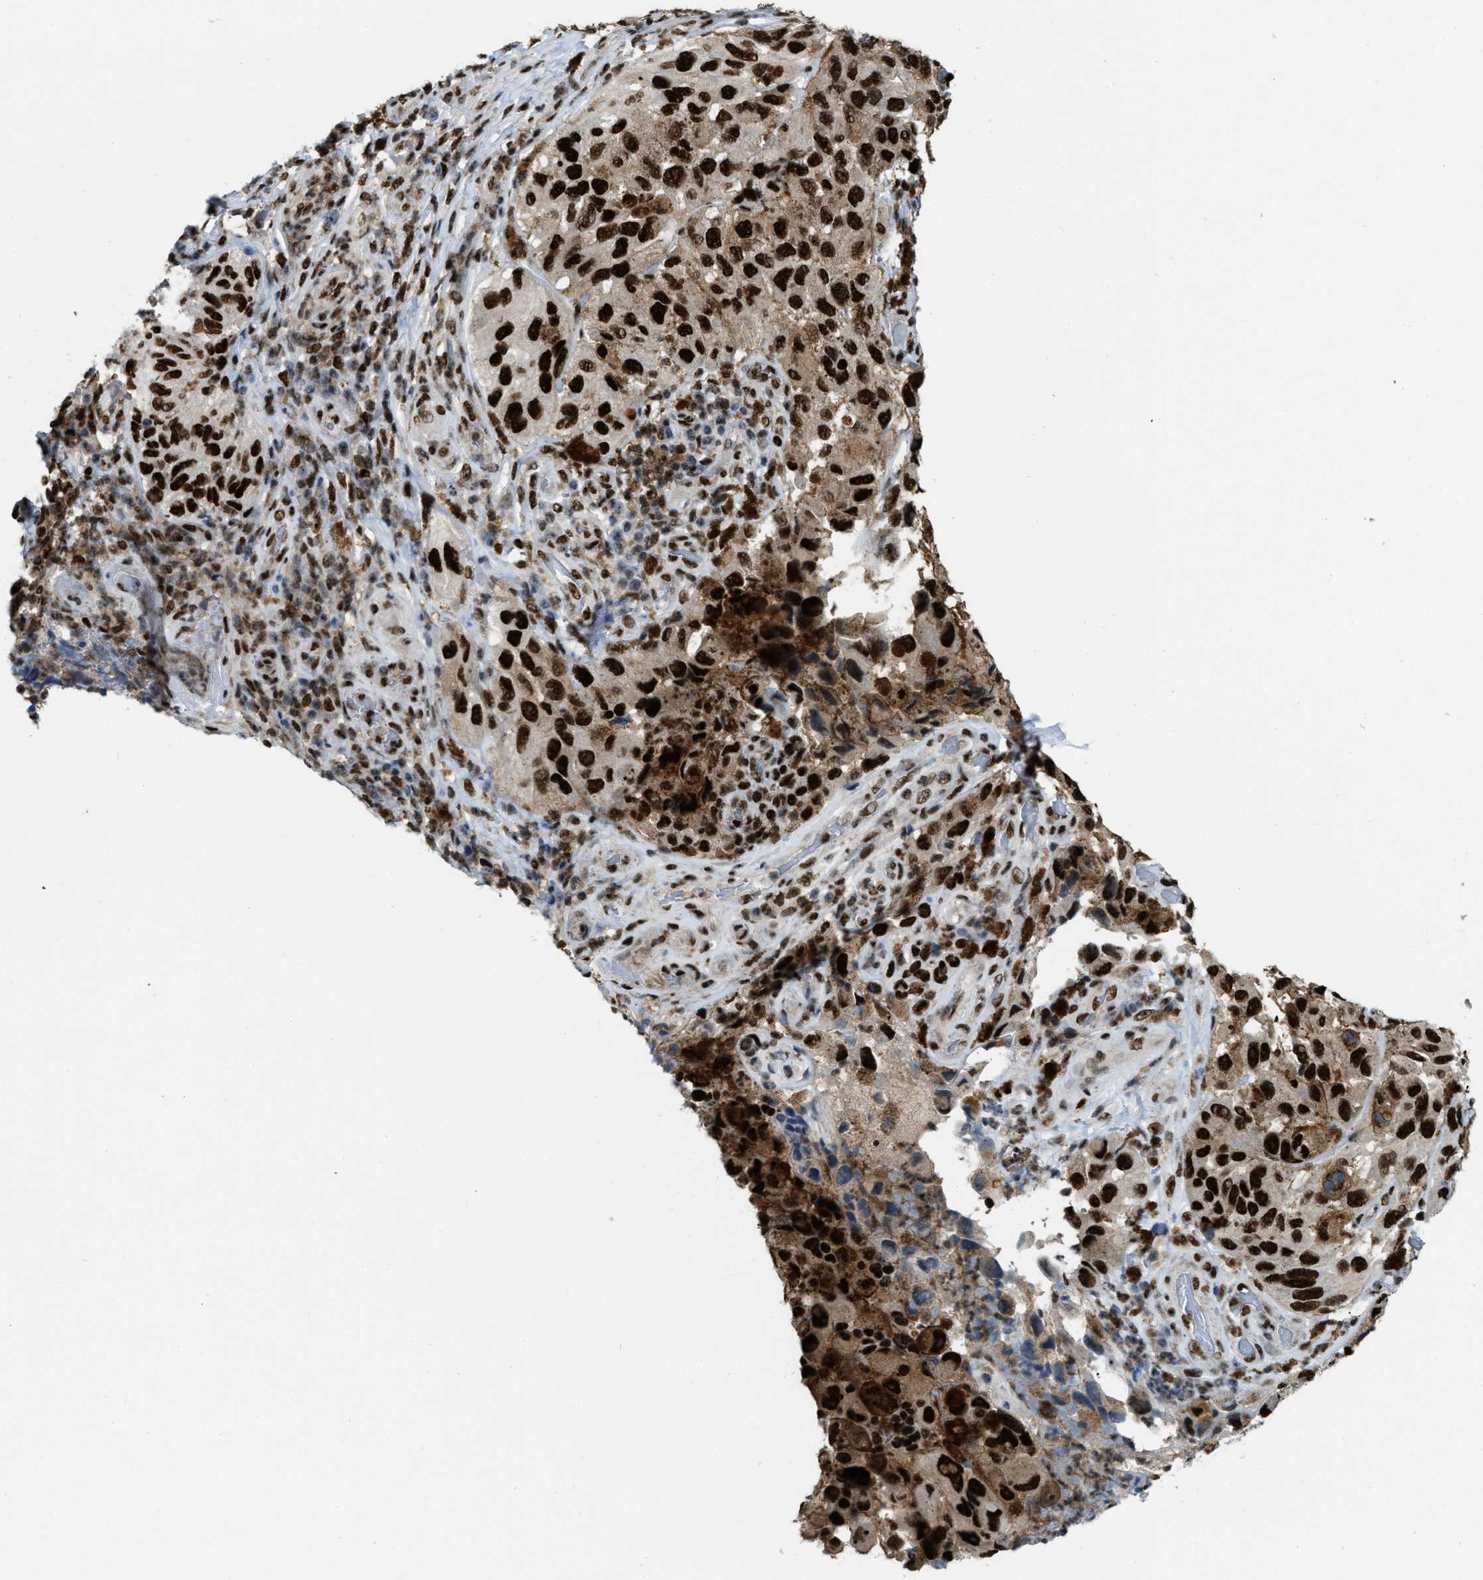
{"staining": {"intensity": "strong", "quantity": ">75%", "location": "nuclear"}, "tissue": "melanoma", "cell_type": "Tumor cells", "image_type": "cancer", "snomed": [{"axis": "morphology", "description": "Malignant melanoma, NOS"}, {"axis": "topography", "description": "Skin"}], "caption": "There is high levels of strong nuclear positivity in tumor cells of melanoma, as demonstrated by immunohistochemical staining (brown color).", "gene": "NUMA1", "patient": {"sex": "female", "age": 73}}